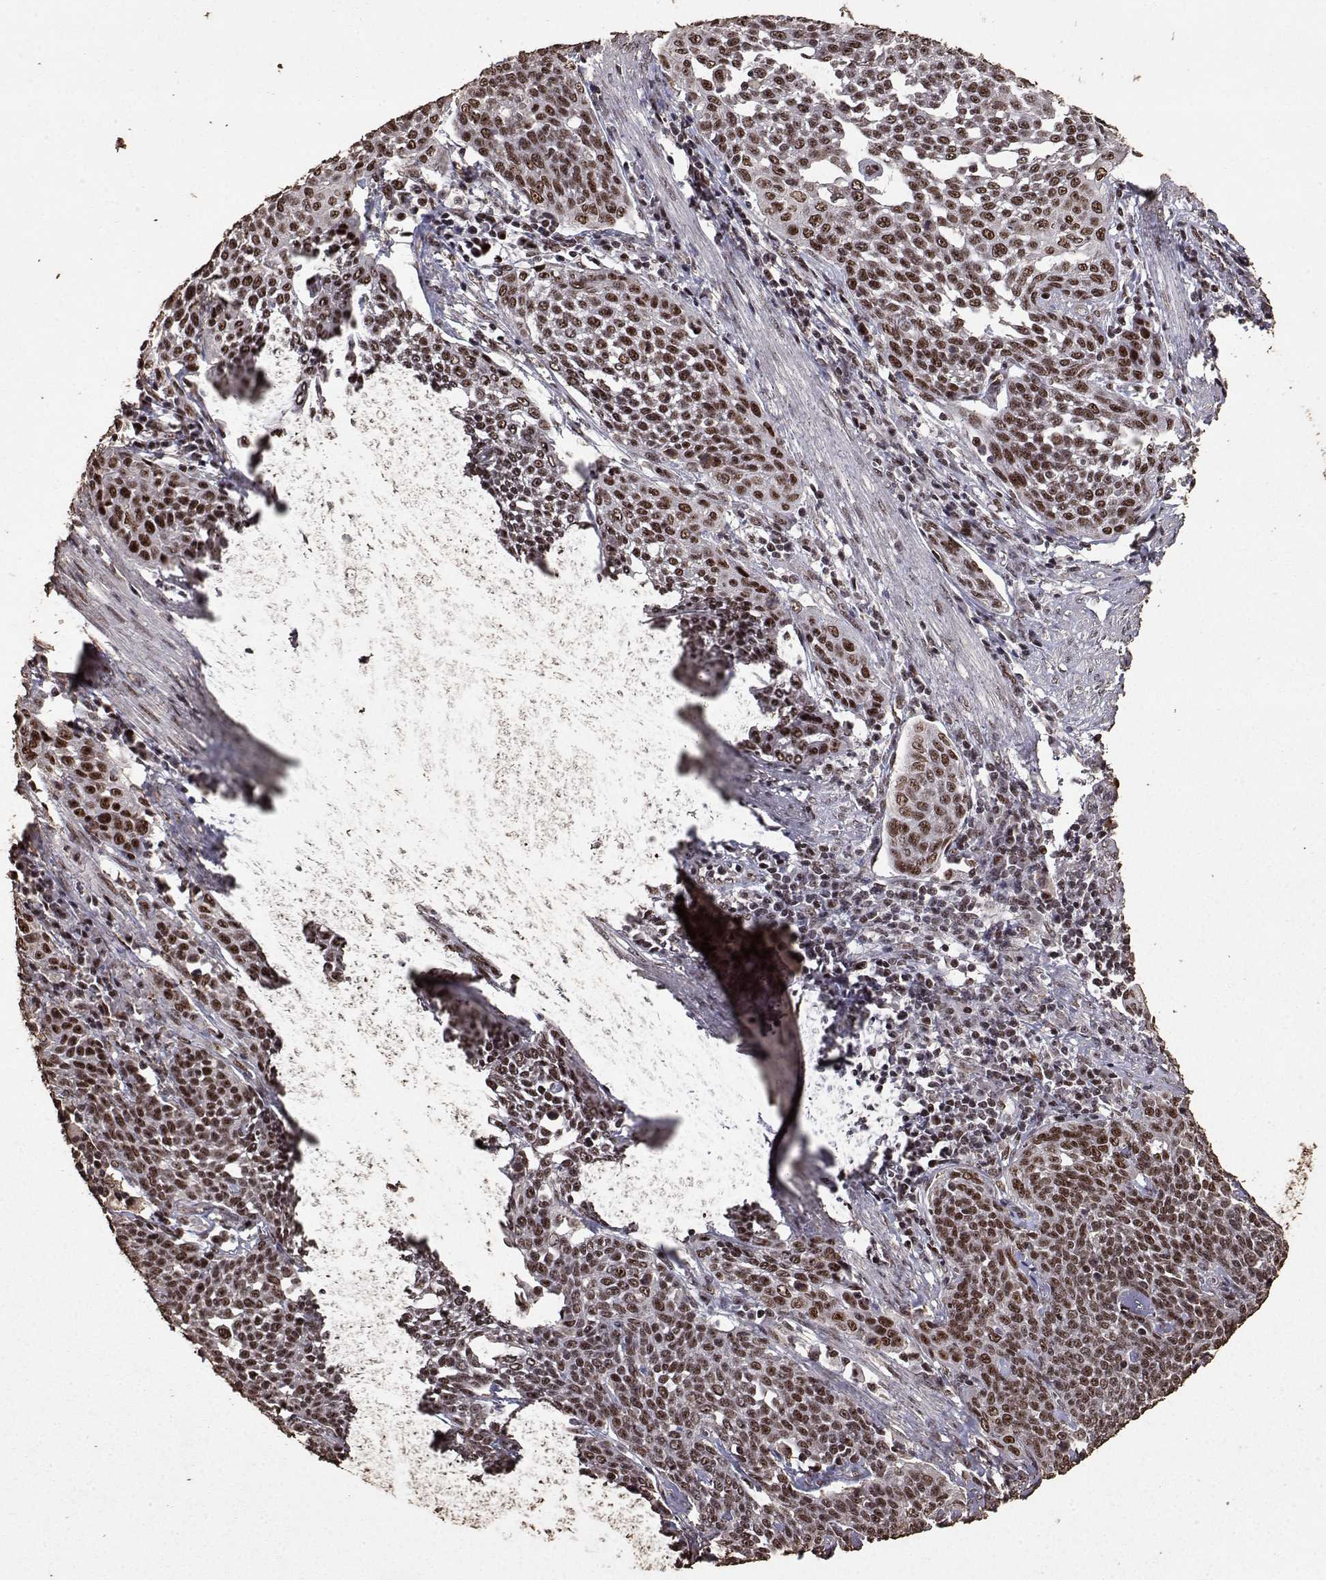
{"staining": {"intensity": "strong", "quantity": ">75%", "location": "nuclear"}, "tissue": "cervical cancer", "cell_type": "Tumor cells", "image_type": "cancer", "snomed": [{"axis": "morphology", "description": "Squamous cell carcinoma, NOS"}, {"axis": "topography", "description": "Cervix"}], "caption": "Cervical cancer stained with DAB (3,3'-diaminobenzidine) IHC reveals high levels of strong nuclear staining in about >75% of tumor cells.", "gene": "TOE1", "patient": {"sex": "female", "age": 34}}